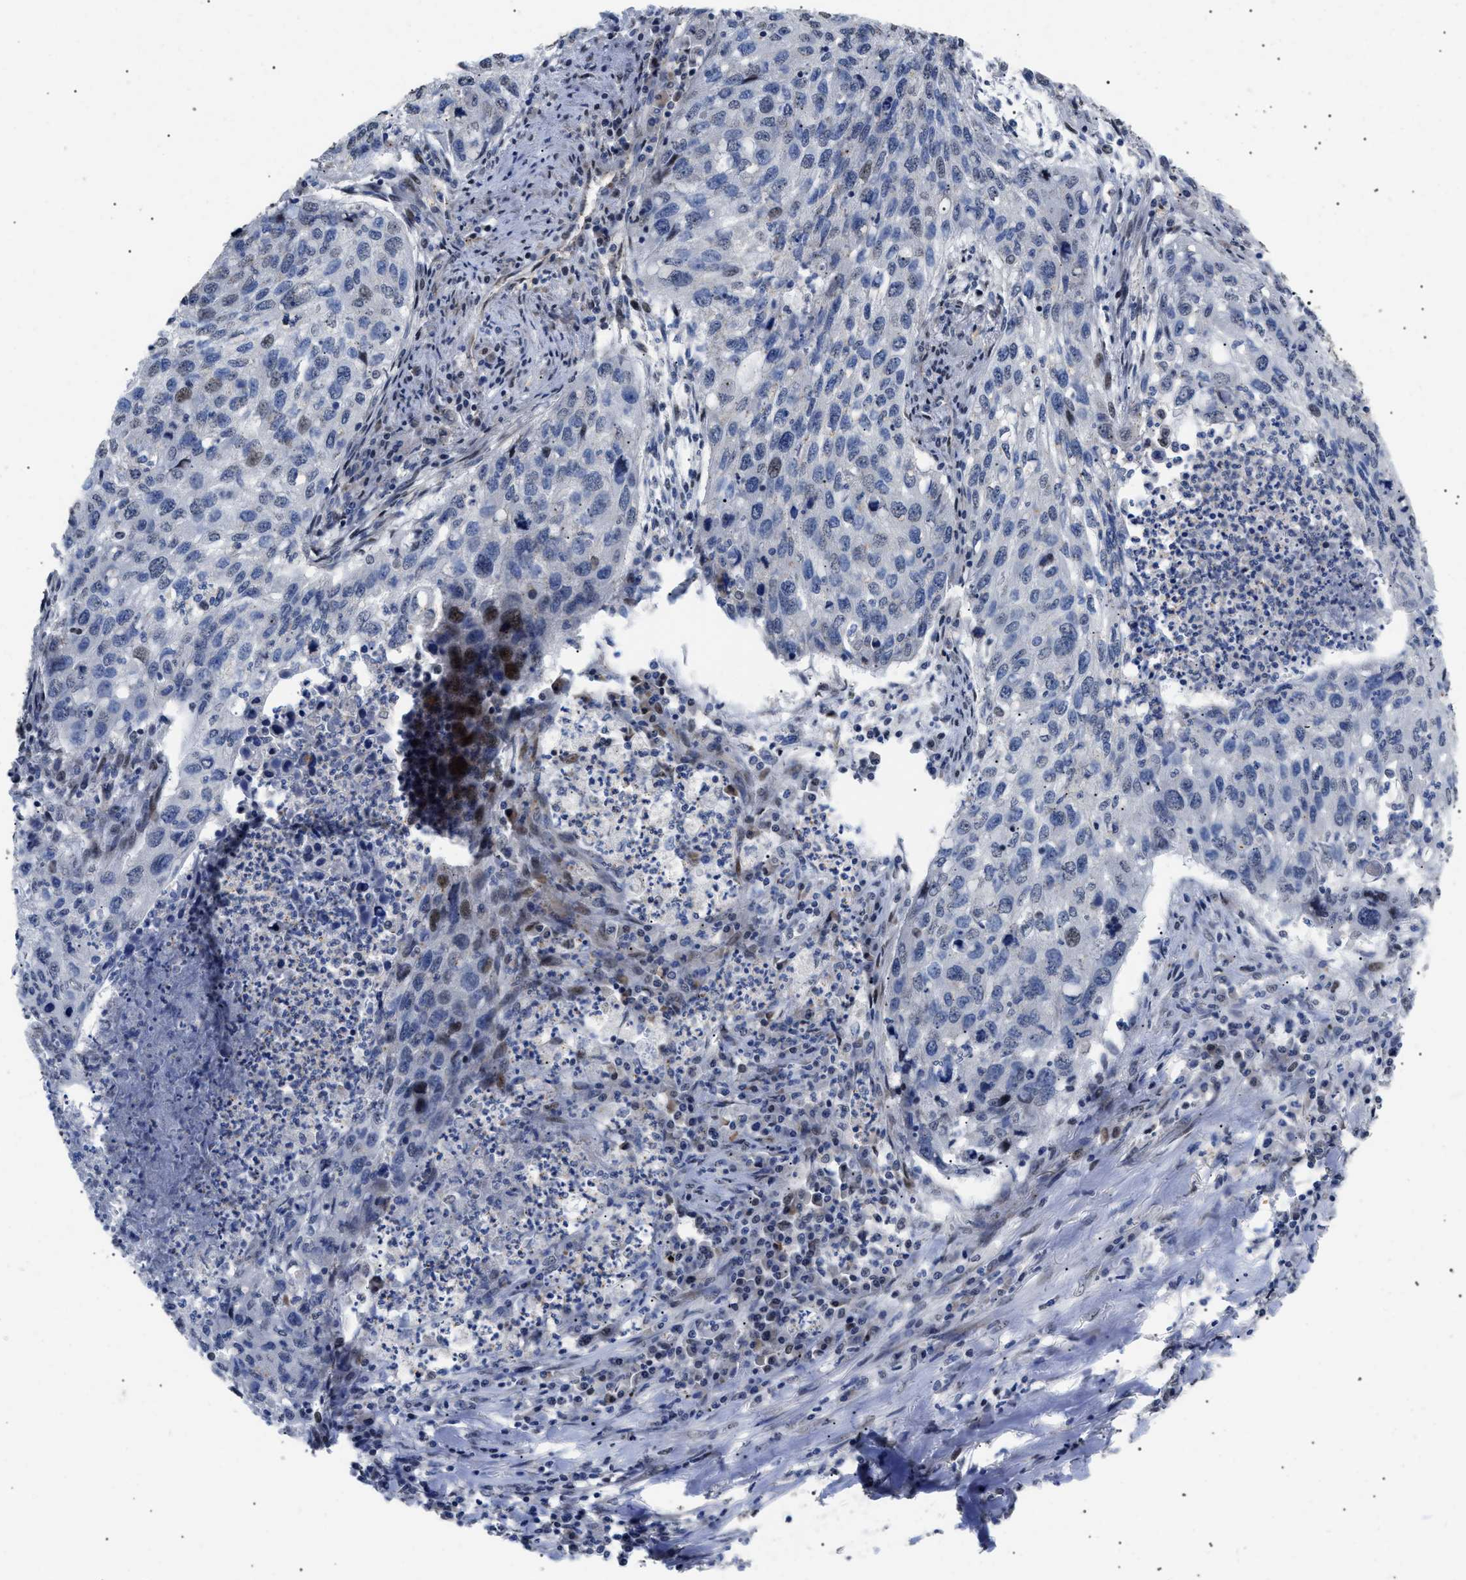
{"staining": {"intensity": "weak", "quantity": "<25%", "location": "nuclear"}, "tissue": "lung cancer", "cell_type": "Tumor cells", "image_type": "cancer", "snomed": [{"axis": "morphology", "description": "Squamous cell carcinoma, NOS"}, {"axis": "topography", "description": "Lung"}], "caption": "There is no significant staining in tumor cells of lung cancer (squamous cell carcinoma). The staining is performed using DAB (3,3'-diaminobenzidine) brown chromogen with nuclei counter-stained in using hematoxylin.", "gene": "SFXN5", "patient": {"sex": "female", "age": 63}}